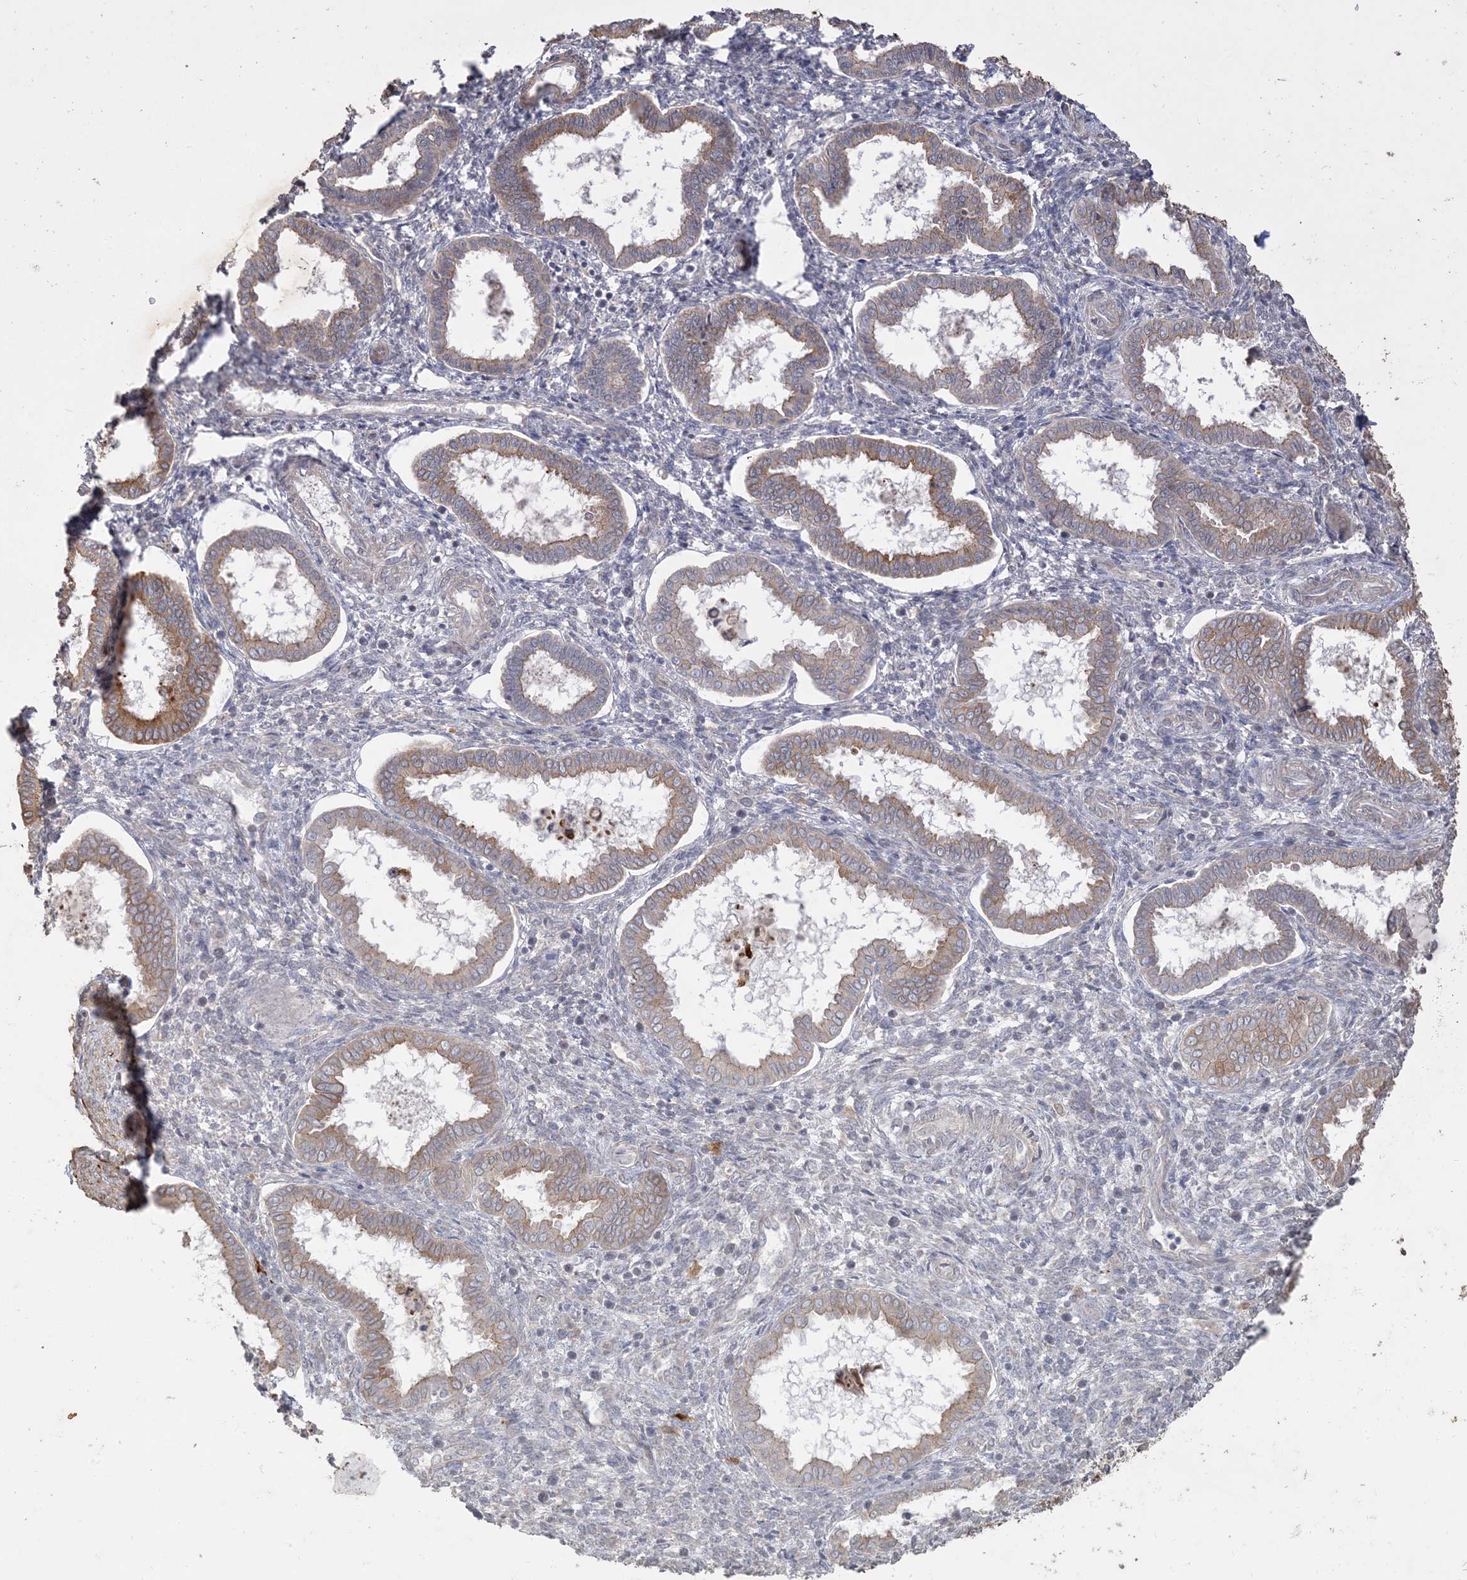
{"staining": {"intensity": "negative", "quantity": "none", "location": "none"}, "tissue": "endometrium", "cell_type": "Cells in endometrial stroma", "image_type": "normal", "snomed": [{"axis": "morphology", "description": "Normal tissue, NOS"}, {"axis": "topography", "description": "Endometrium"}], "caption": "The photomicrograph exhibits no significant staining in cells in endometrial stroma of endometrium.", "gene": "RNF175", "patient": {"sex": "female", "age": 24}}